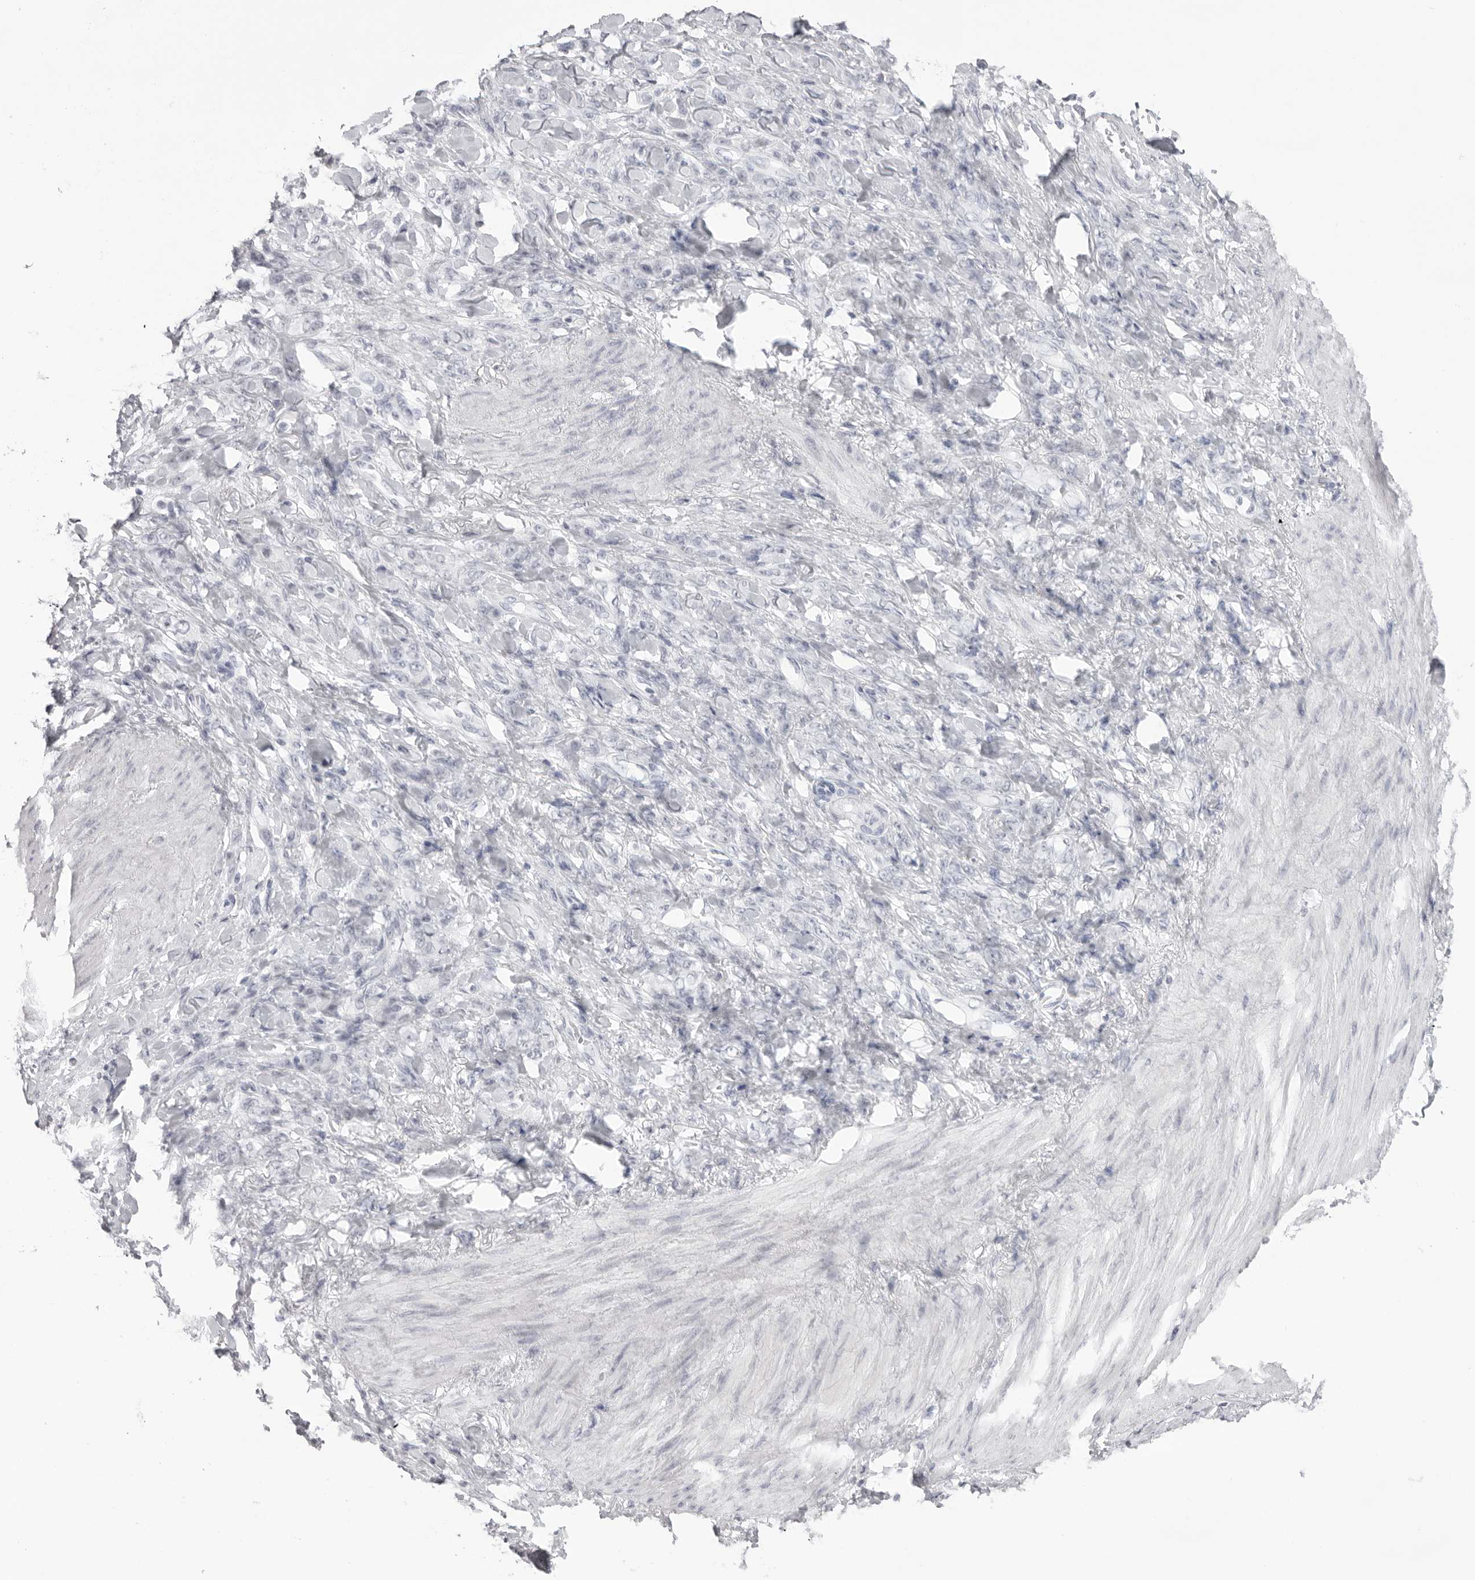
{"staining": {"intensity": "negative", "quantity": "none", "location": "none"}, "tissue": "stomach cancer", "cell_type": "Tumor cells", "image_type": "cancer", "snomed": [{"axis": "morphology", "description": "Normal tissue, NOS"}, {"axis": "morphology", "description": "Adenocarcinoma, NOS"}, {"axis": "topography", "description": "Stomach"}], "caption": "Immunohistochemical staining of adenocarcinoma (stomach) reveals no significant positivity in tumor cells. The staining is performed using DAB brown chromogen with nuclei counter-stained in using hematoxylin.", "gene": "KLK12", "patient": {"sex": "male", "age": 82}}